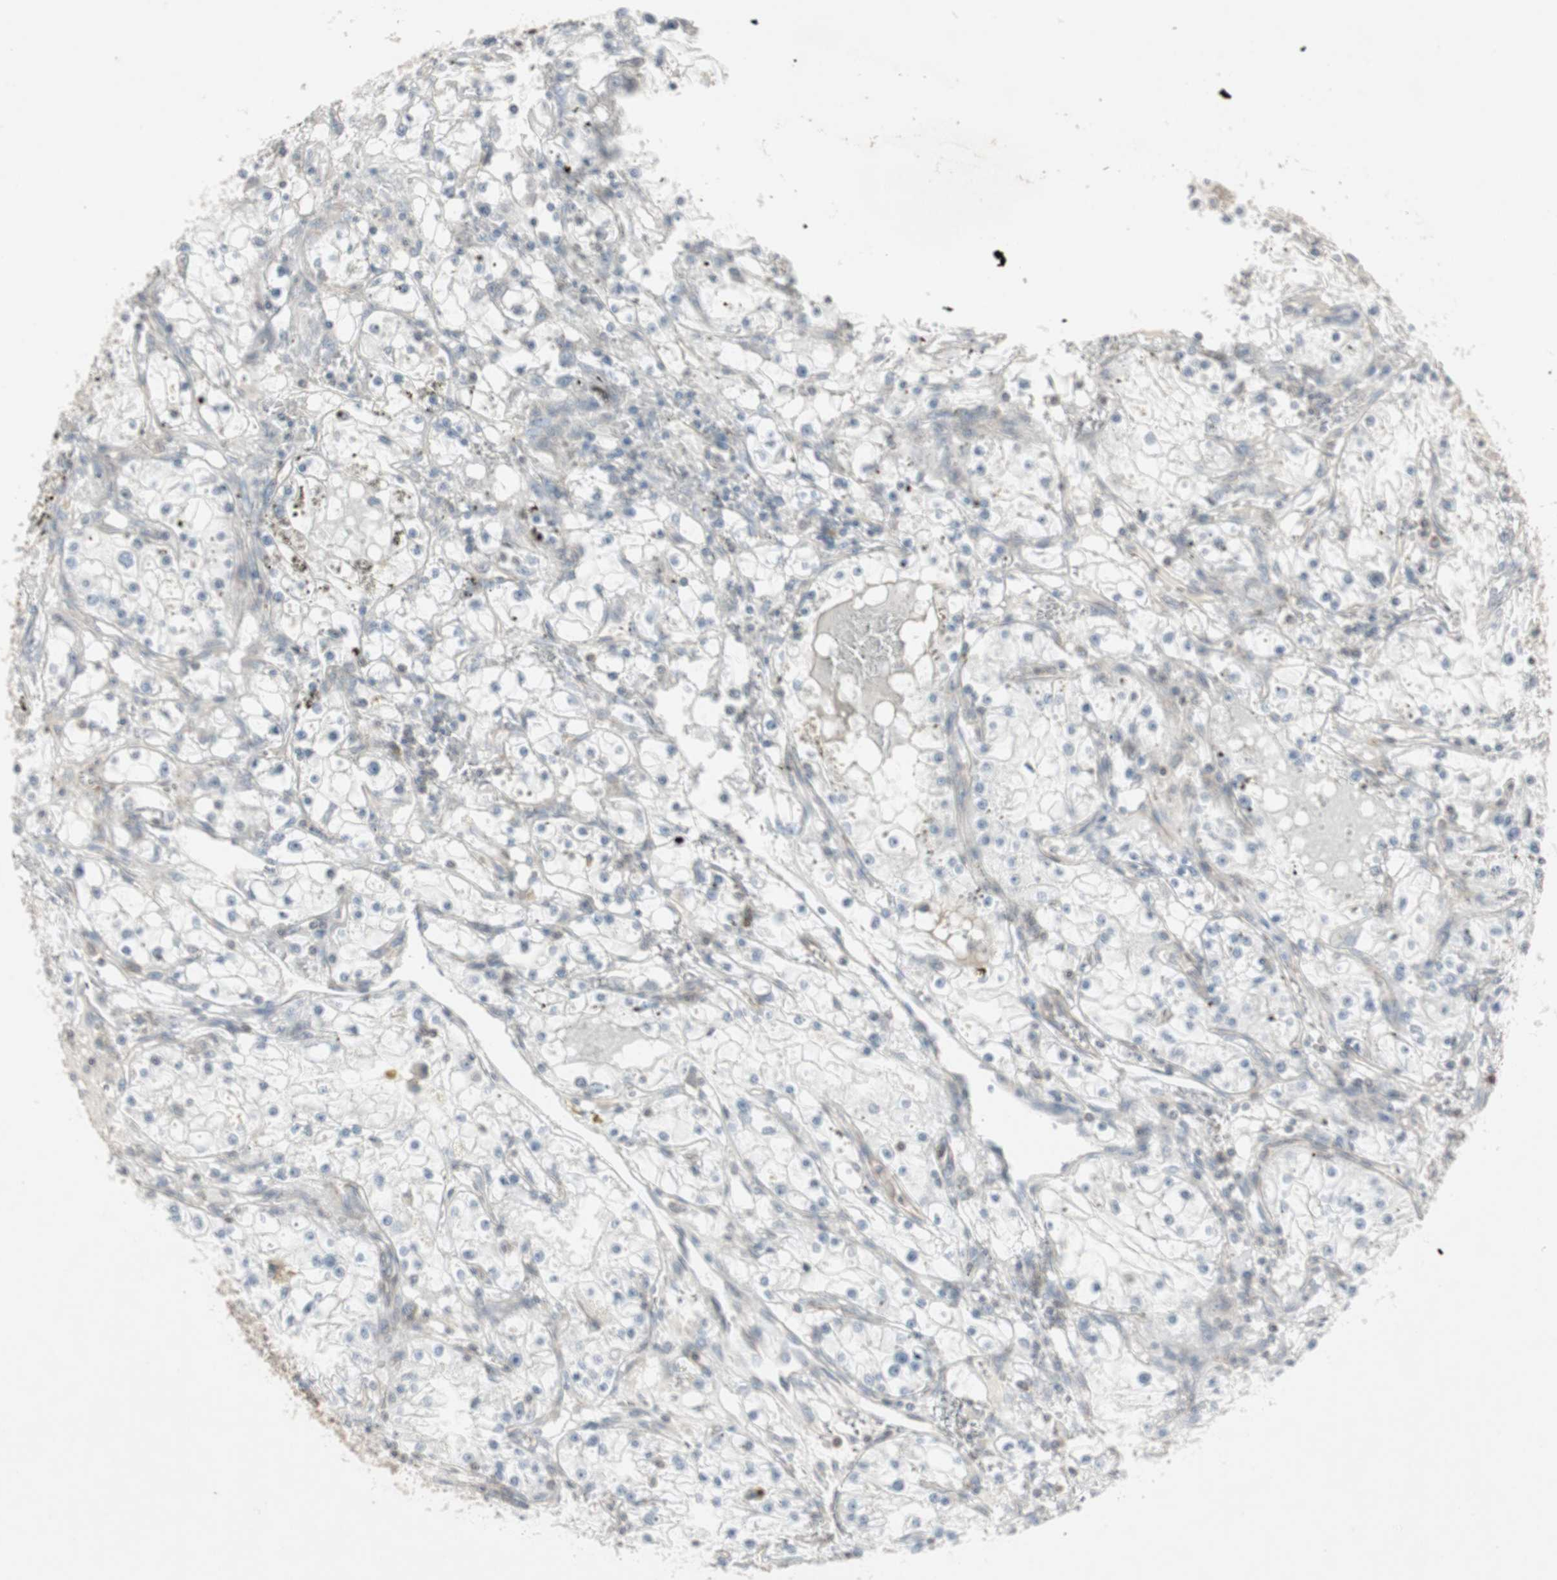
{"staining": {"intensity": "negative", "quantity": "none", "location": "none"}, "tissue": "renal cancer", "cell_type": "Tumor cells", "image_type": "cancer", "snomed": [{"axis": "morphology", "description": "Adenocarcinoma, NOS"}, {"axis": "topography", "description": "Kidney"}], "caption": "Tumor cells are negative for brown protein staining in renal adenocarcinoma.", "gene": "ARHGEF1", "patient": {"sex": "male", "age": 56}}